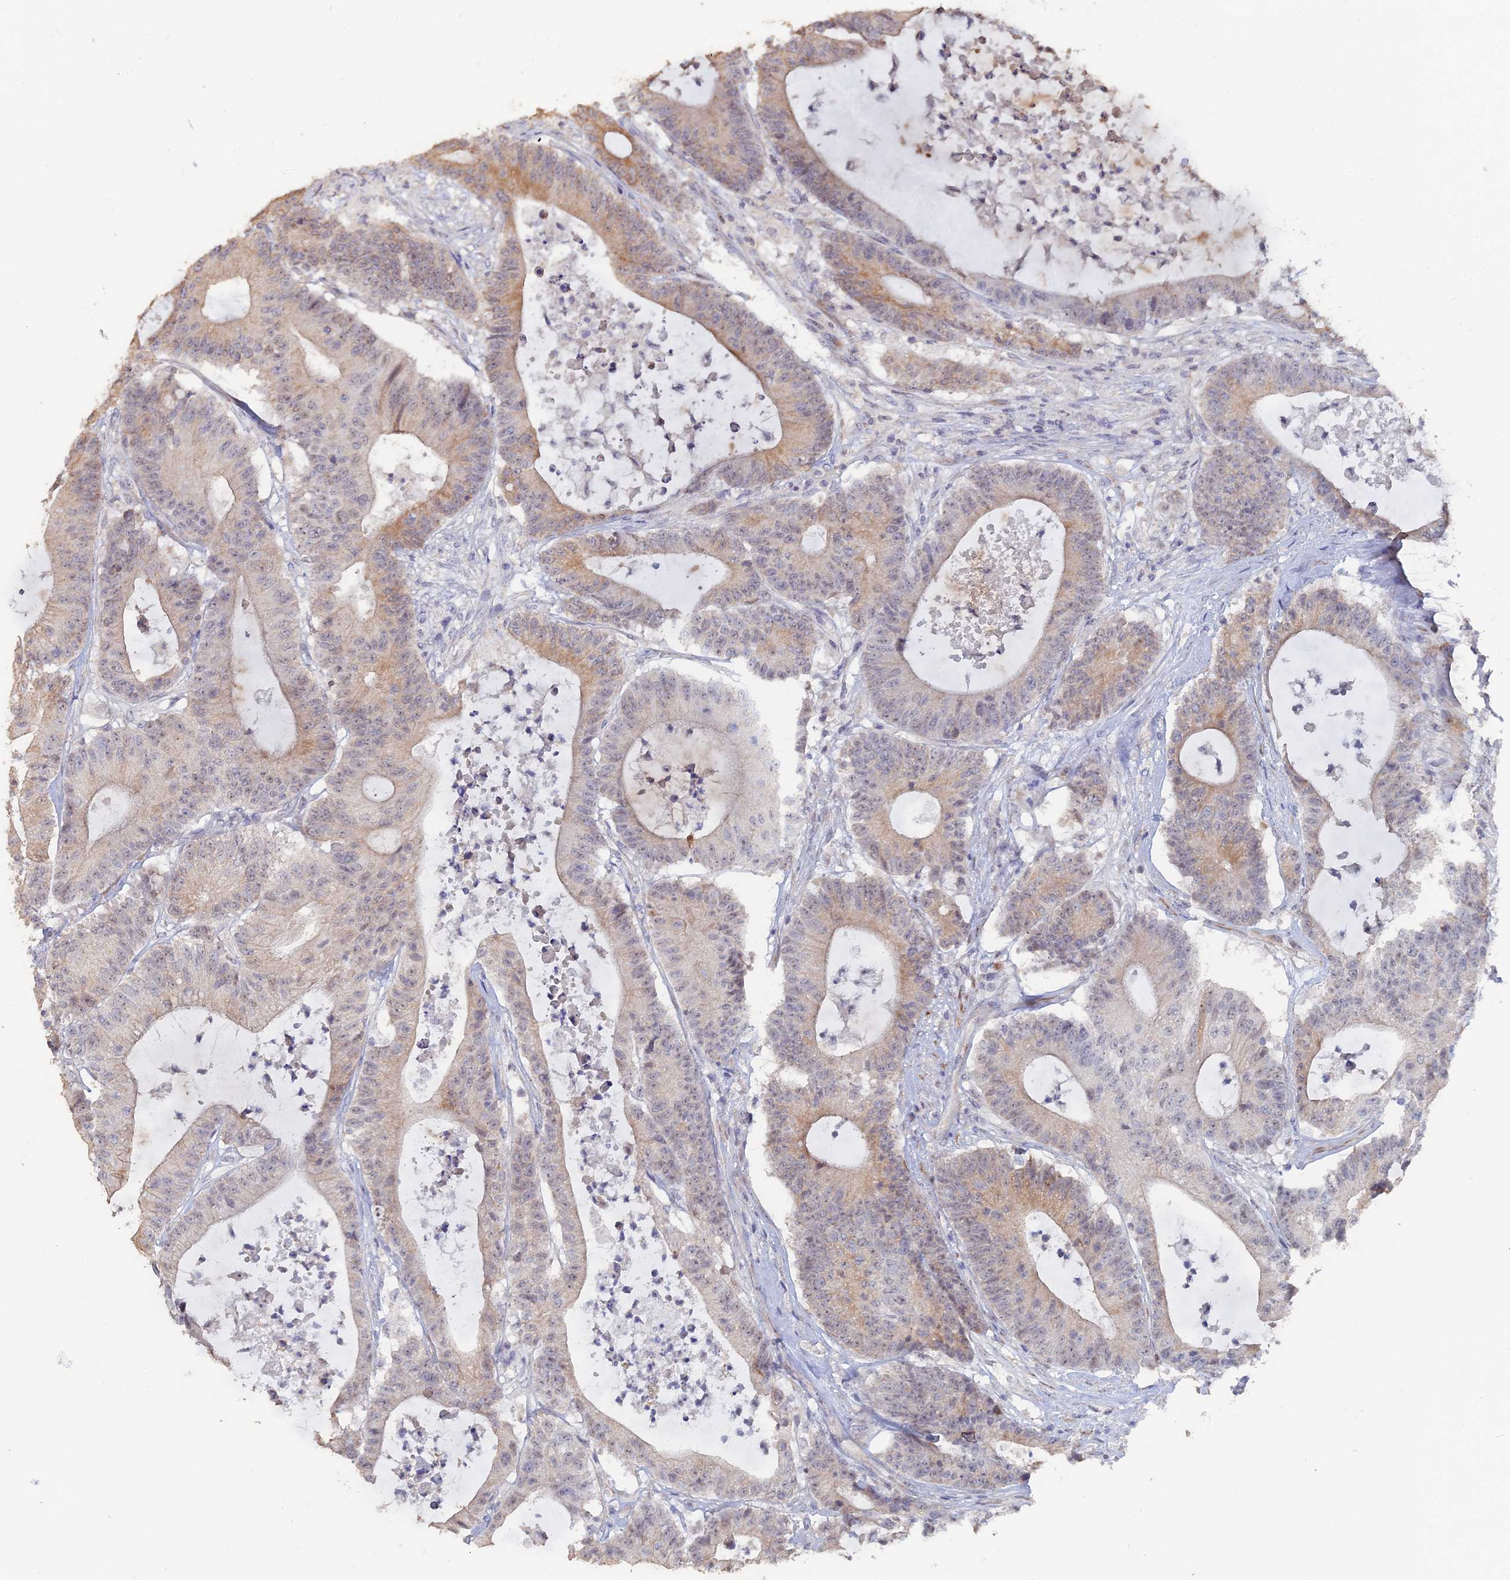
{"staining": {"intensity": "weak", "quantity": "25%-75%", "location": "cytoplasmic/membranous"}, "tissue": "colorectal cancer", "cell_type": "Tumor cells", "image_type": "cancer", "snomed": [{"axis": "morphology", "description": "Adenocarcinoma, NOS"}, {"axis": "topography", "description": "Colon"}], "caption": "Protein staining reveals weak cytoplasmic/membranous positivity in about 25%-75% of tumor cells in adenocarcinoma (colorectal). The protein of interest is stained brown, and the nuclei are stained in blue (DAB (3,3'-diaminobenzidine) IHC with brightfield microscopy, high magnification).", "gene": "SEMG2", "patient": {"sex": "female", "age": 84}}